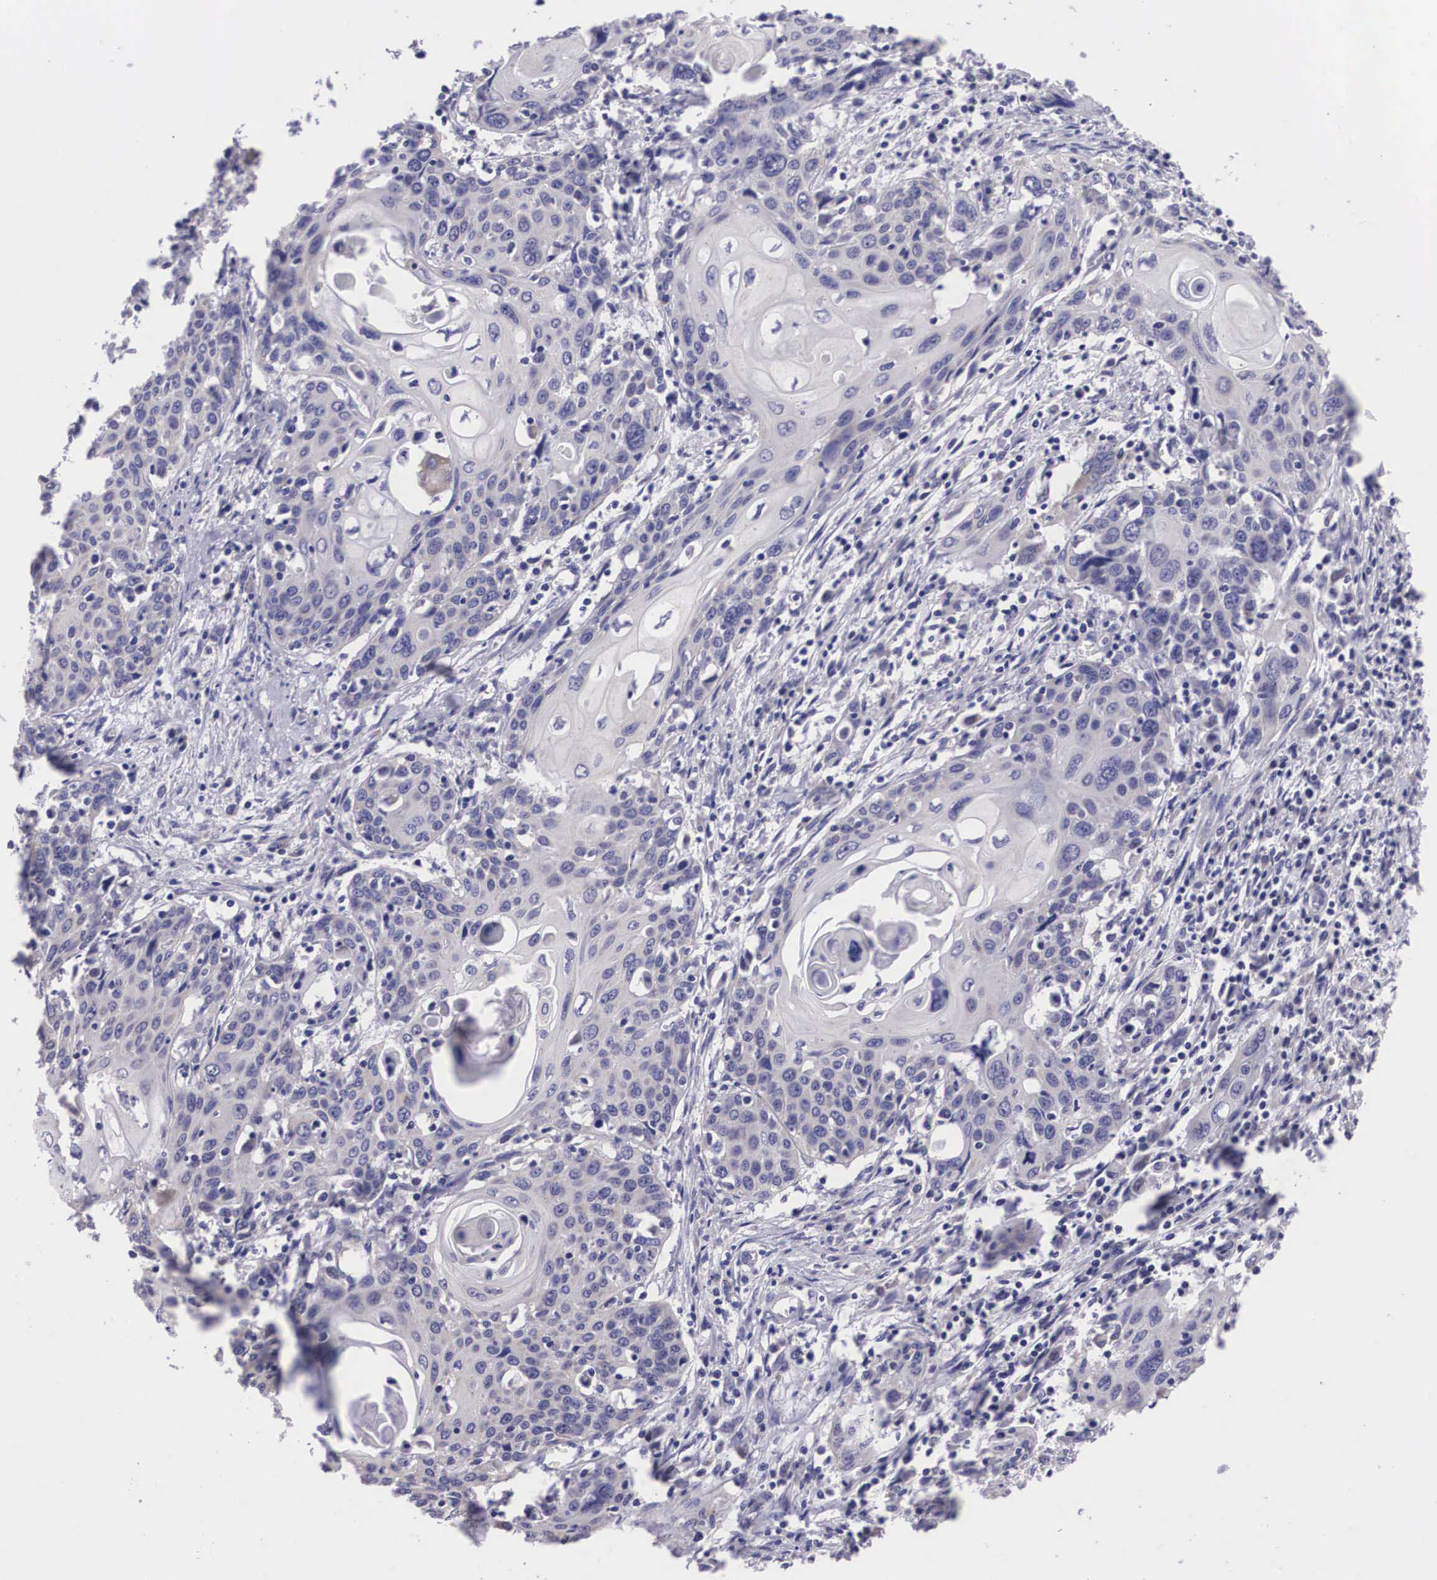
{"staining": {"intensity": "negative", "quantity": "none", "location": "none"}, "tissue": "cervical cancer", "cell_type": "Tumor cells", "image_type": "cancer", "snomed": [{"axis": "morphology", "description": "Squamous cell carcinoma, NOS"}, {"axis": "topography", "description": "Cervix"}], "caption": "Immunohistochemistry (IHC) image of squamous cell carcinoma (cervical) stained for a protein (brown), which demonstrates no staining in tumor cells.", "gene": "ARG2", "patient": {"sex": "female", "age": 54}}